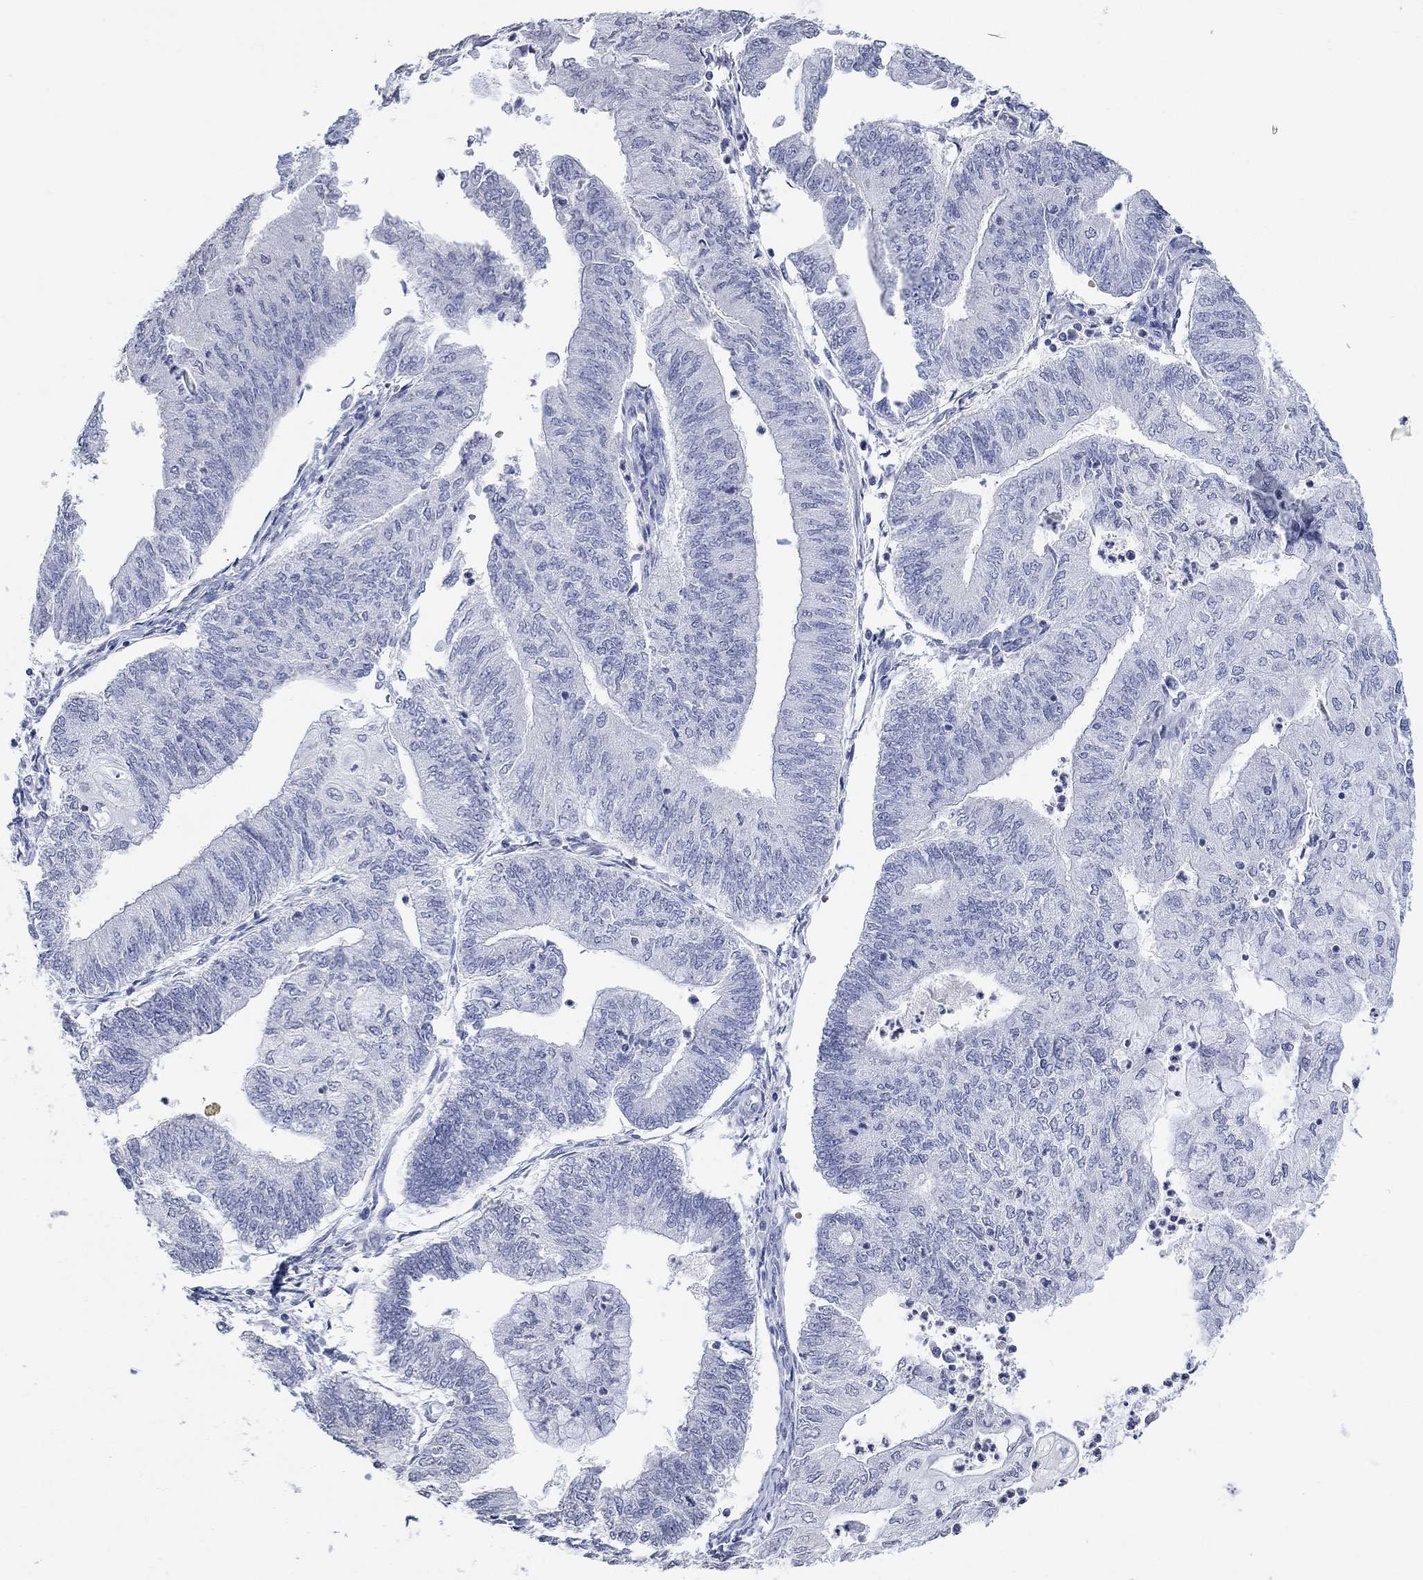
{"staining": {"intensity": "negative", "quantity": "none", "location": "none"}, "tissue": "endometrial cancer", "cell_type": "Tumor cells", "image_type": "cancer", "snomed": [{"axis": "morphology", "description": "Adenocarcinoma, NOS"}, {"axis": "topography", "description": "Endometrium"}], "caption": "The histopathology image displays no staining of tumor cells in endometrial cancer.", "gene": "TMEM255A", "patient": {"sex": "female", "age": 59}}